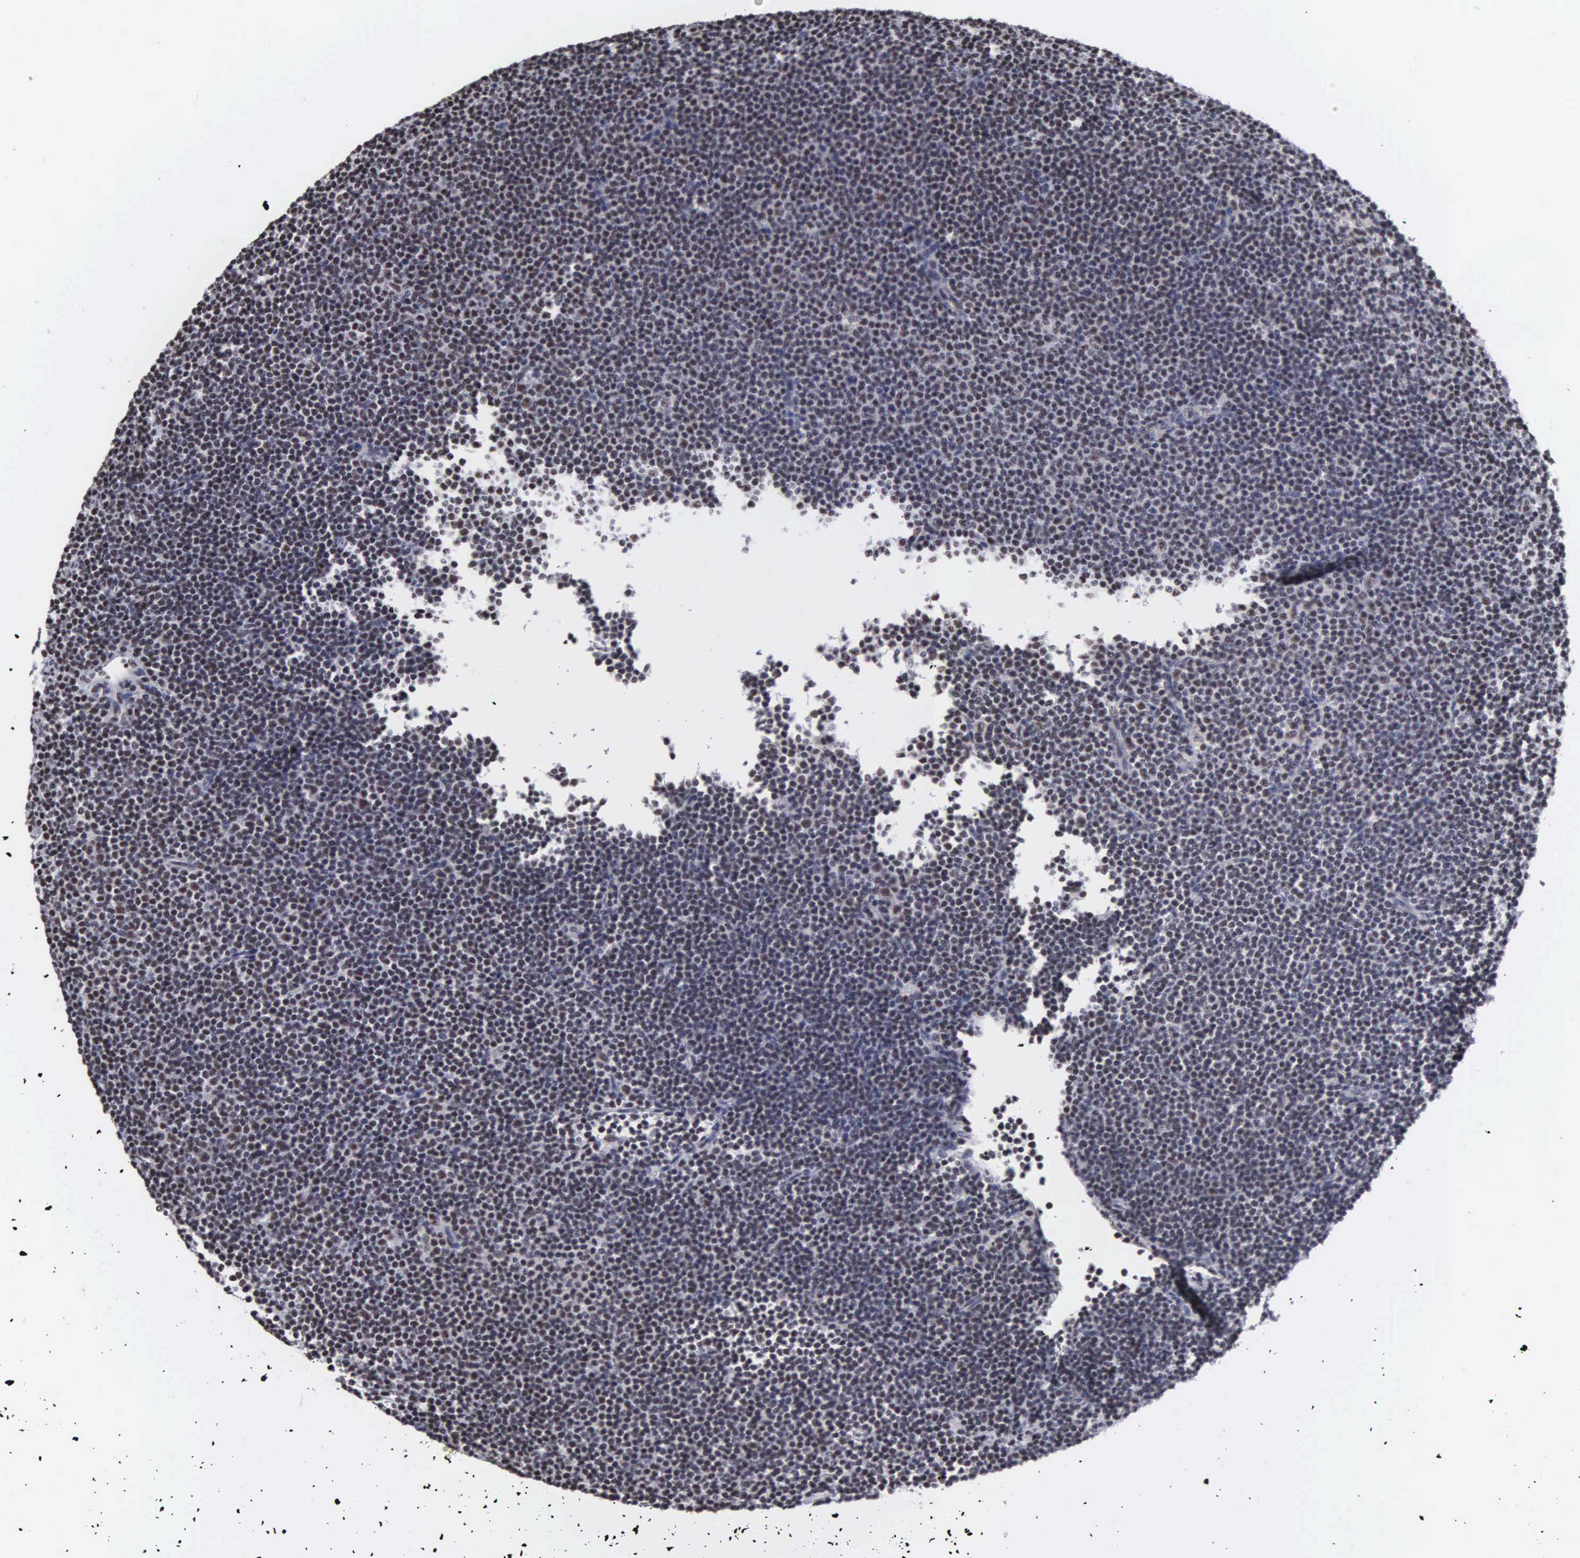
{"staining": {"intensity": "negative", "quantity": "none", "location": "none"}, "tissue": "lymphoma", "cell_type": "Tumor cells", "image_type": "cancer", "snomed": [{"axis": "morphology", "description": "Malignant lymphoma, non-Hodgkin's type, Low grade"}, {"axis": "topography", "description": "Lymph node"}], "caption": "Immunohistochemistry (IHC) histopathology image of human malignant lymphoma, non-Hodgkin's type (low-grade) stained for a protein (brown), which displays no positivity in tumor cells.", "gene": "KIAA0586", "patient": {"sex": "female", "age": 69}}